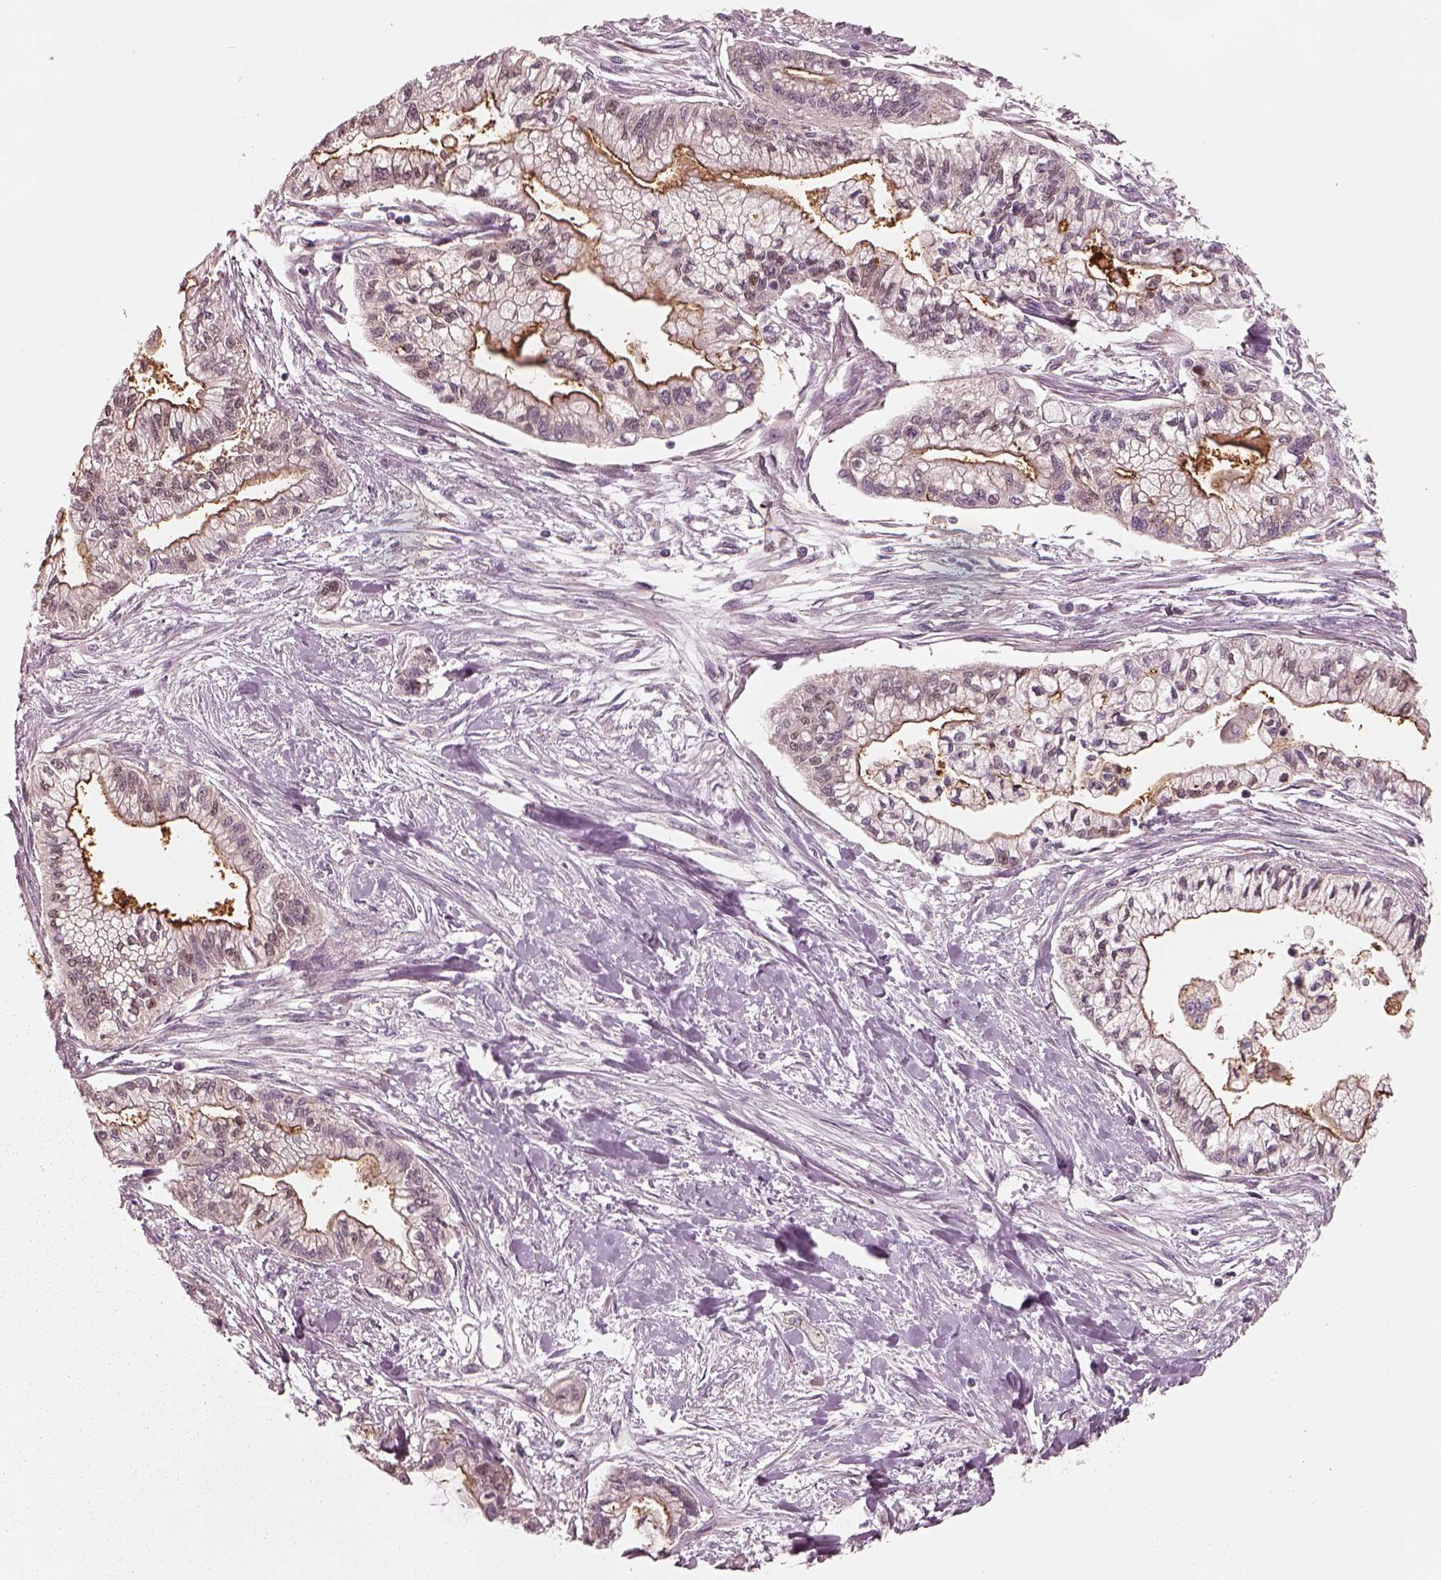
{"staining": {"intensity": "strong", "quantity": "<25%", "location": "cytoplasmic/membranous"}, "tissue": "pancreatic cancer", "cell_type": "Tumor cells", "image_type": "cancer", "snomed": [{"axis": "morphology", "description": "Adenocarcinoma, NOS"}, {"axis": "topography", "description": "Pancreas"}], "caption": "Protein staining by immunohistochemistry (IHC) displays strong cytoplasmic/membranous positivity in about <25% of tumor cells in pancreatic adenocarcinoma.", "gene": "SDCBP2", "patient": {"sex": "male", "age": 54}}